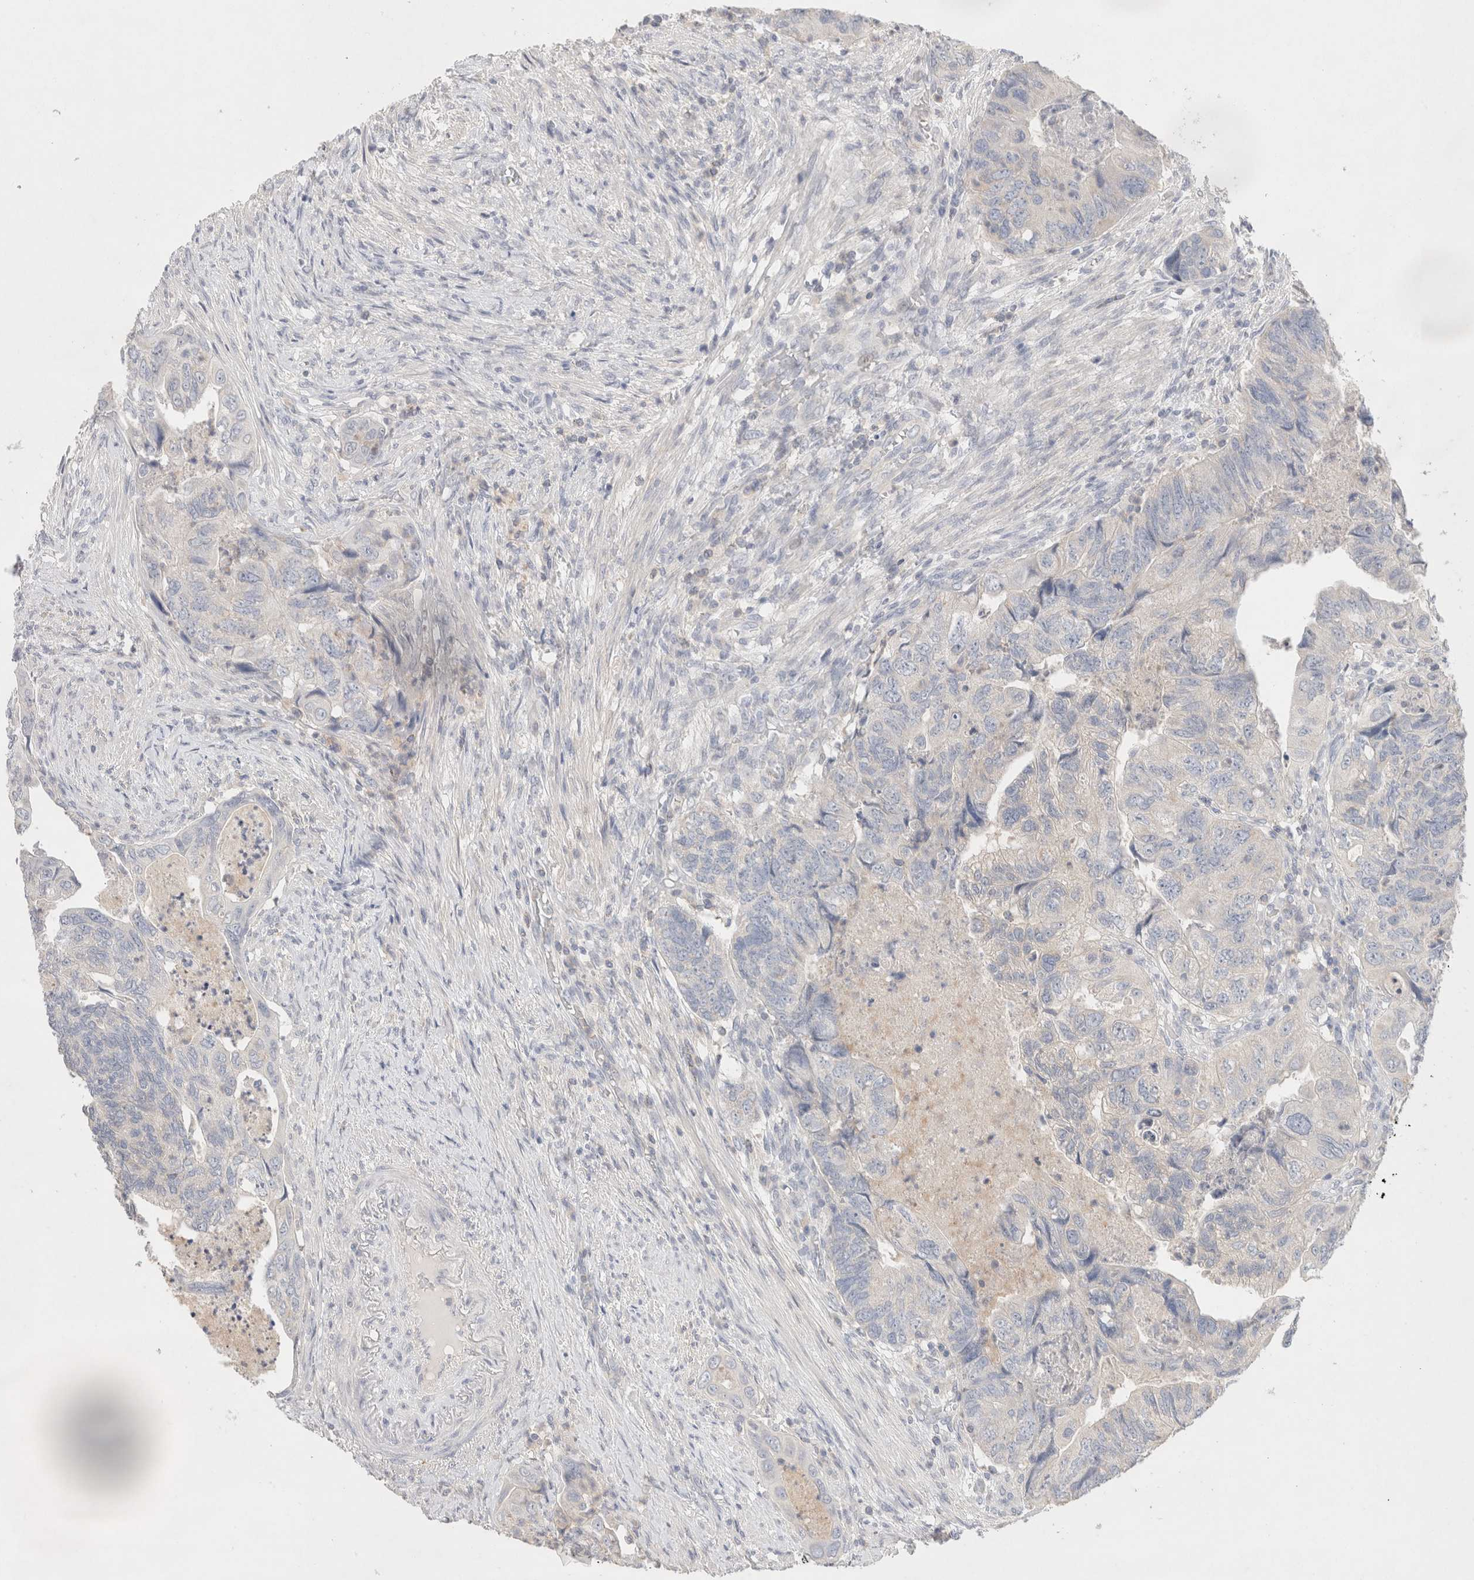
{"staining": {"intensity": "negative", "quantity": "none", "location": "none"}, "tissue": "colorectal cancer", "cell_type": "Tumor cells", "image_type": "cancer", "snomed": [{"axis": "morphology", "description": "Adenocarcinoma, NOS"}, {"axis": "topography", "description": "Rectum"}], "caption": "Immunohistochemistry (IHC) image of human colorectal cancer stained for a protein (brown), which displays no expression in tumor cells. (DAB immunohistochemistry, high magnification).", "gene": "MPP2", "patient": {"sex": "male", "age": 63}}